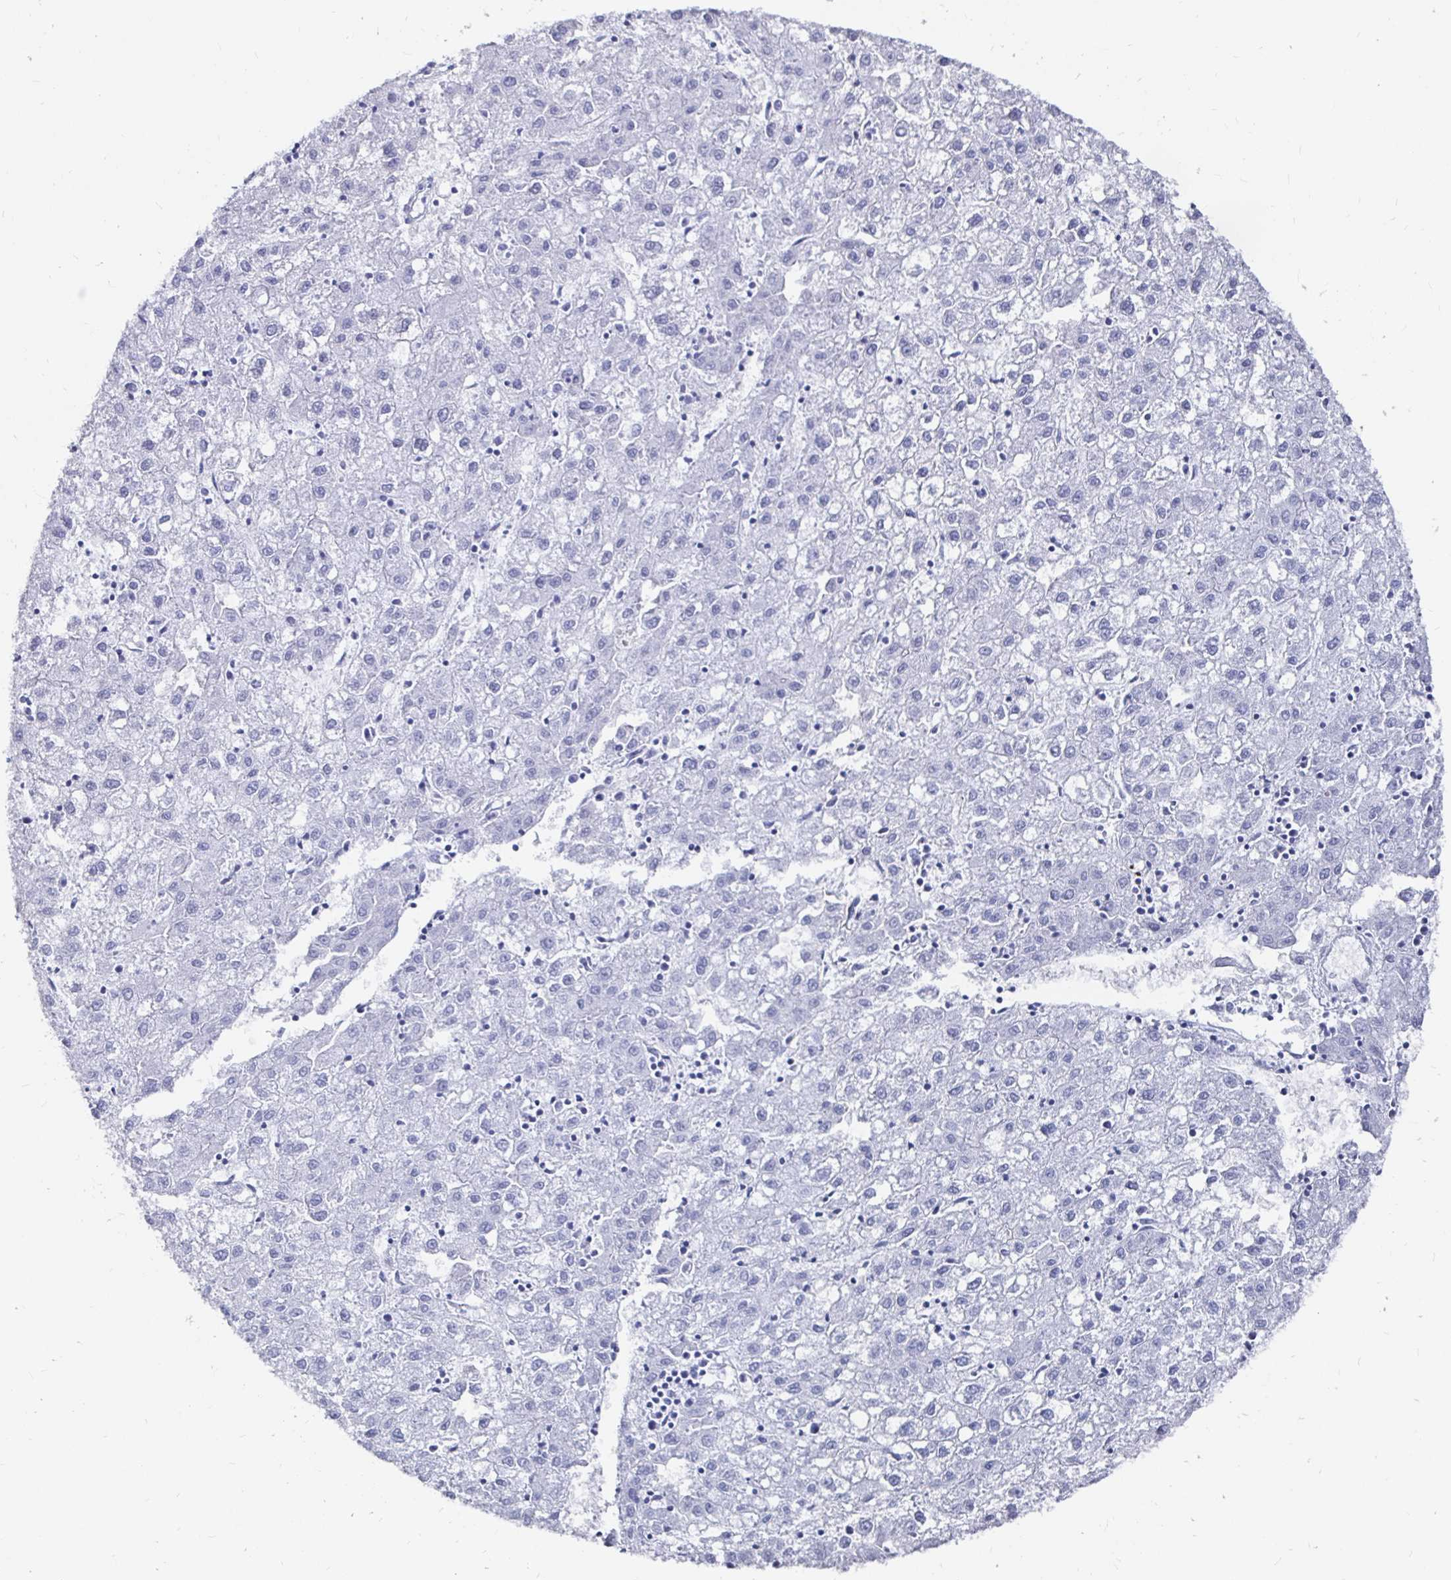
{"staining": {"intensity": "negative", "quantity": "none", "location": "none"}, "tissue": "liver cancer", "cell_type": "Tumor cells", "image_type": "cancer", "snomed": [{"axis": "morphology", "description": "Carcinoma, Hepatocellular, NOS"}, {"axis": "topography", "description": "Liver"}], "caption": "A histopathology image of liver cancer stained for a protein displays no brown staining in tumor cells.", "gene": "LUZP4", "patient": {"sex": "male", "age": 72}}